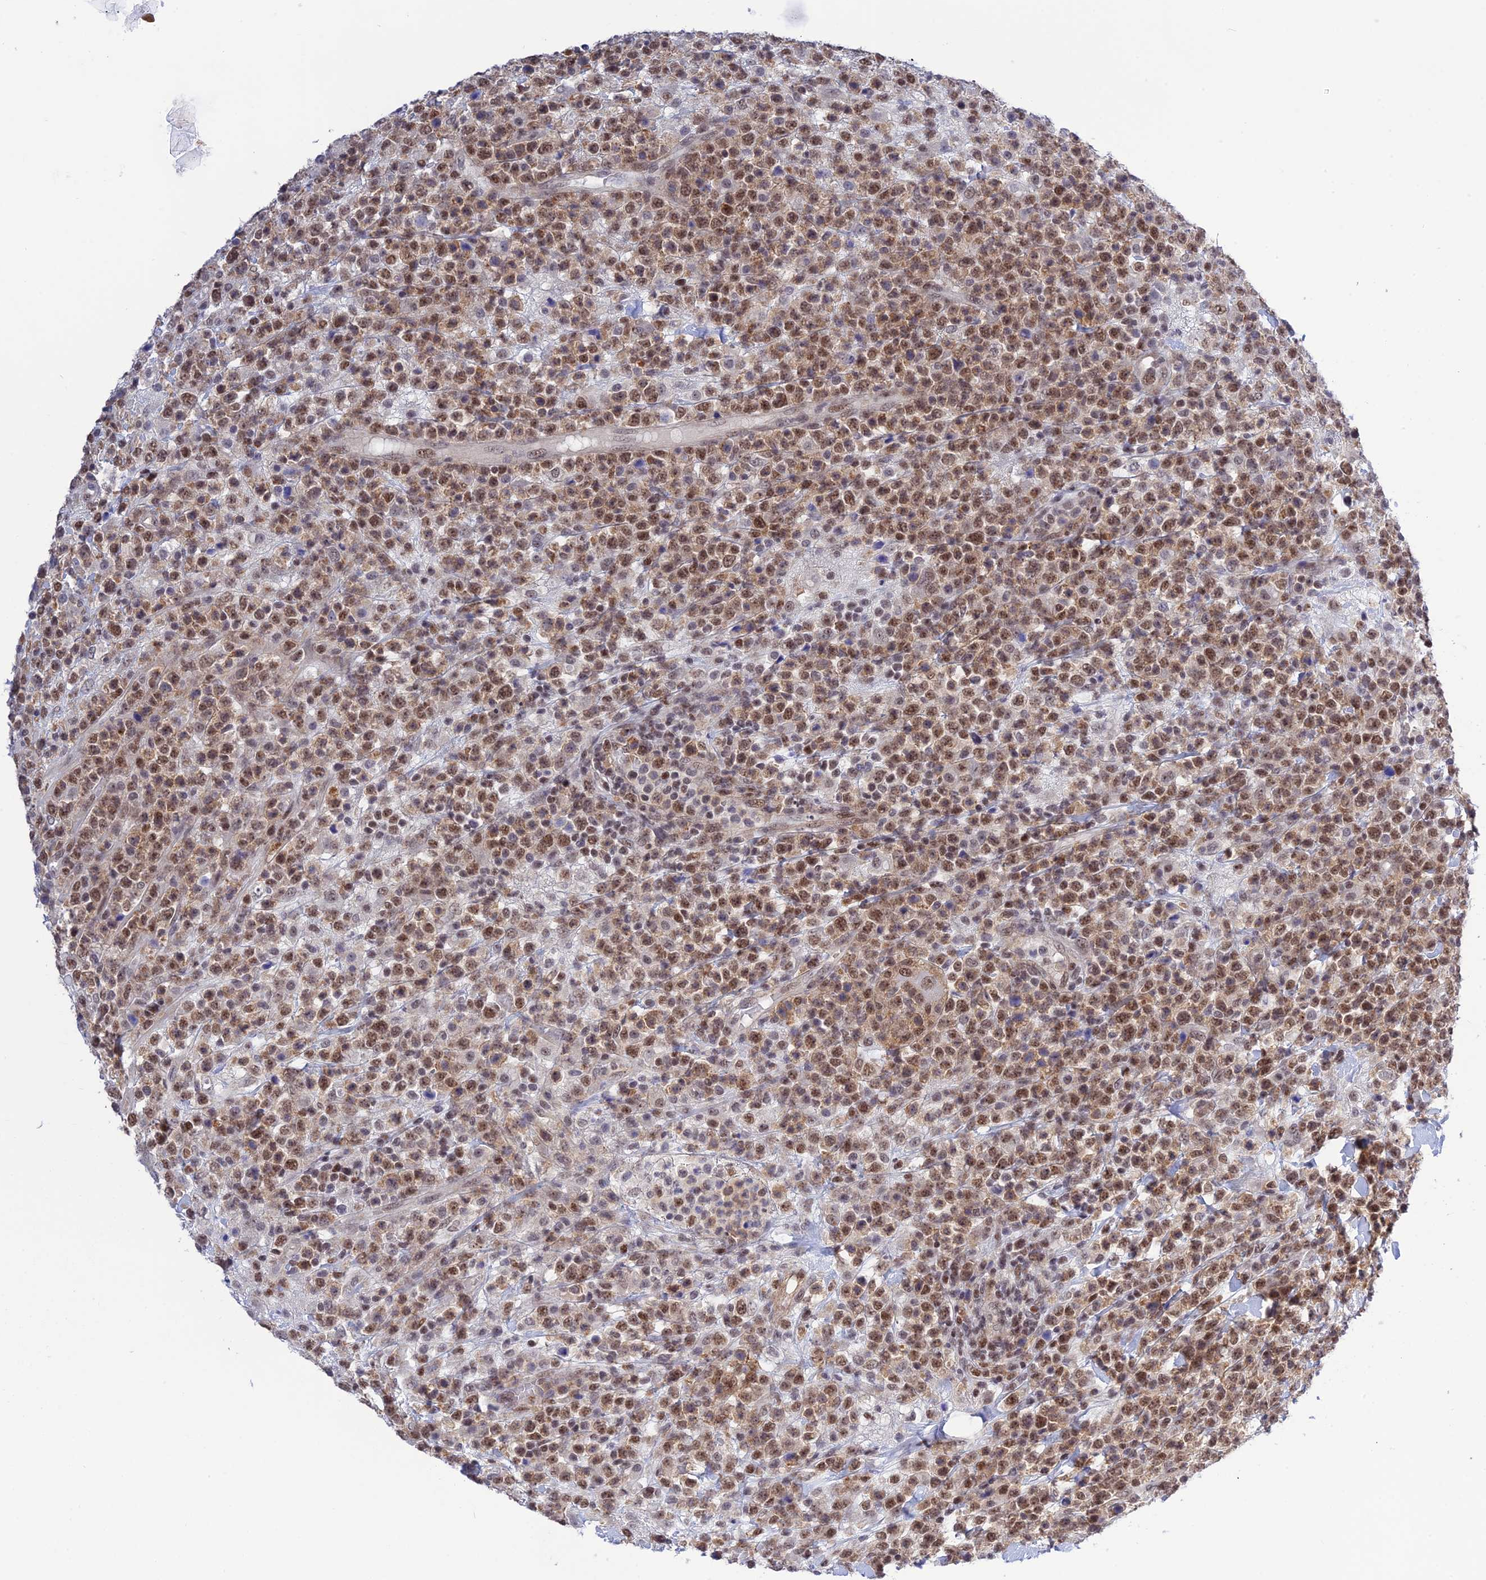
{"staining": {"intensity": "moderate", "quantity": ">75%", "location": "cytoplasmic/membranous,nuclear"}, "tissue": "lymphoma", "cell_type": "Tumor cells", "image_type": "cancer", "snomed": [{"axis": "morphology", "description": "Malignant lymphoma, non-Hodgkin's type, High grade"}, {"axis": "topography", "description": "Colon"}], "caption": "High-magnification brightfield microscopy of lymphoma stained with DAB (3,3'-diaminobenzidine) (brown) and counterstained with hematoxylin (blue). tumor cells exhibit moderate cytoplasmic/membranous and nuclear expression is appreciated in approximately>75% of cells. (brown staining indicates protein expression, while blue staining denotes nuclei).", "gene": "TCEA1", "patient": {"sex": "female", "age": 53}}